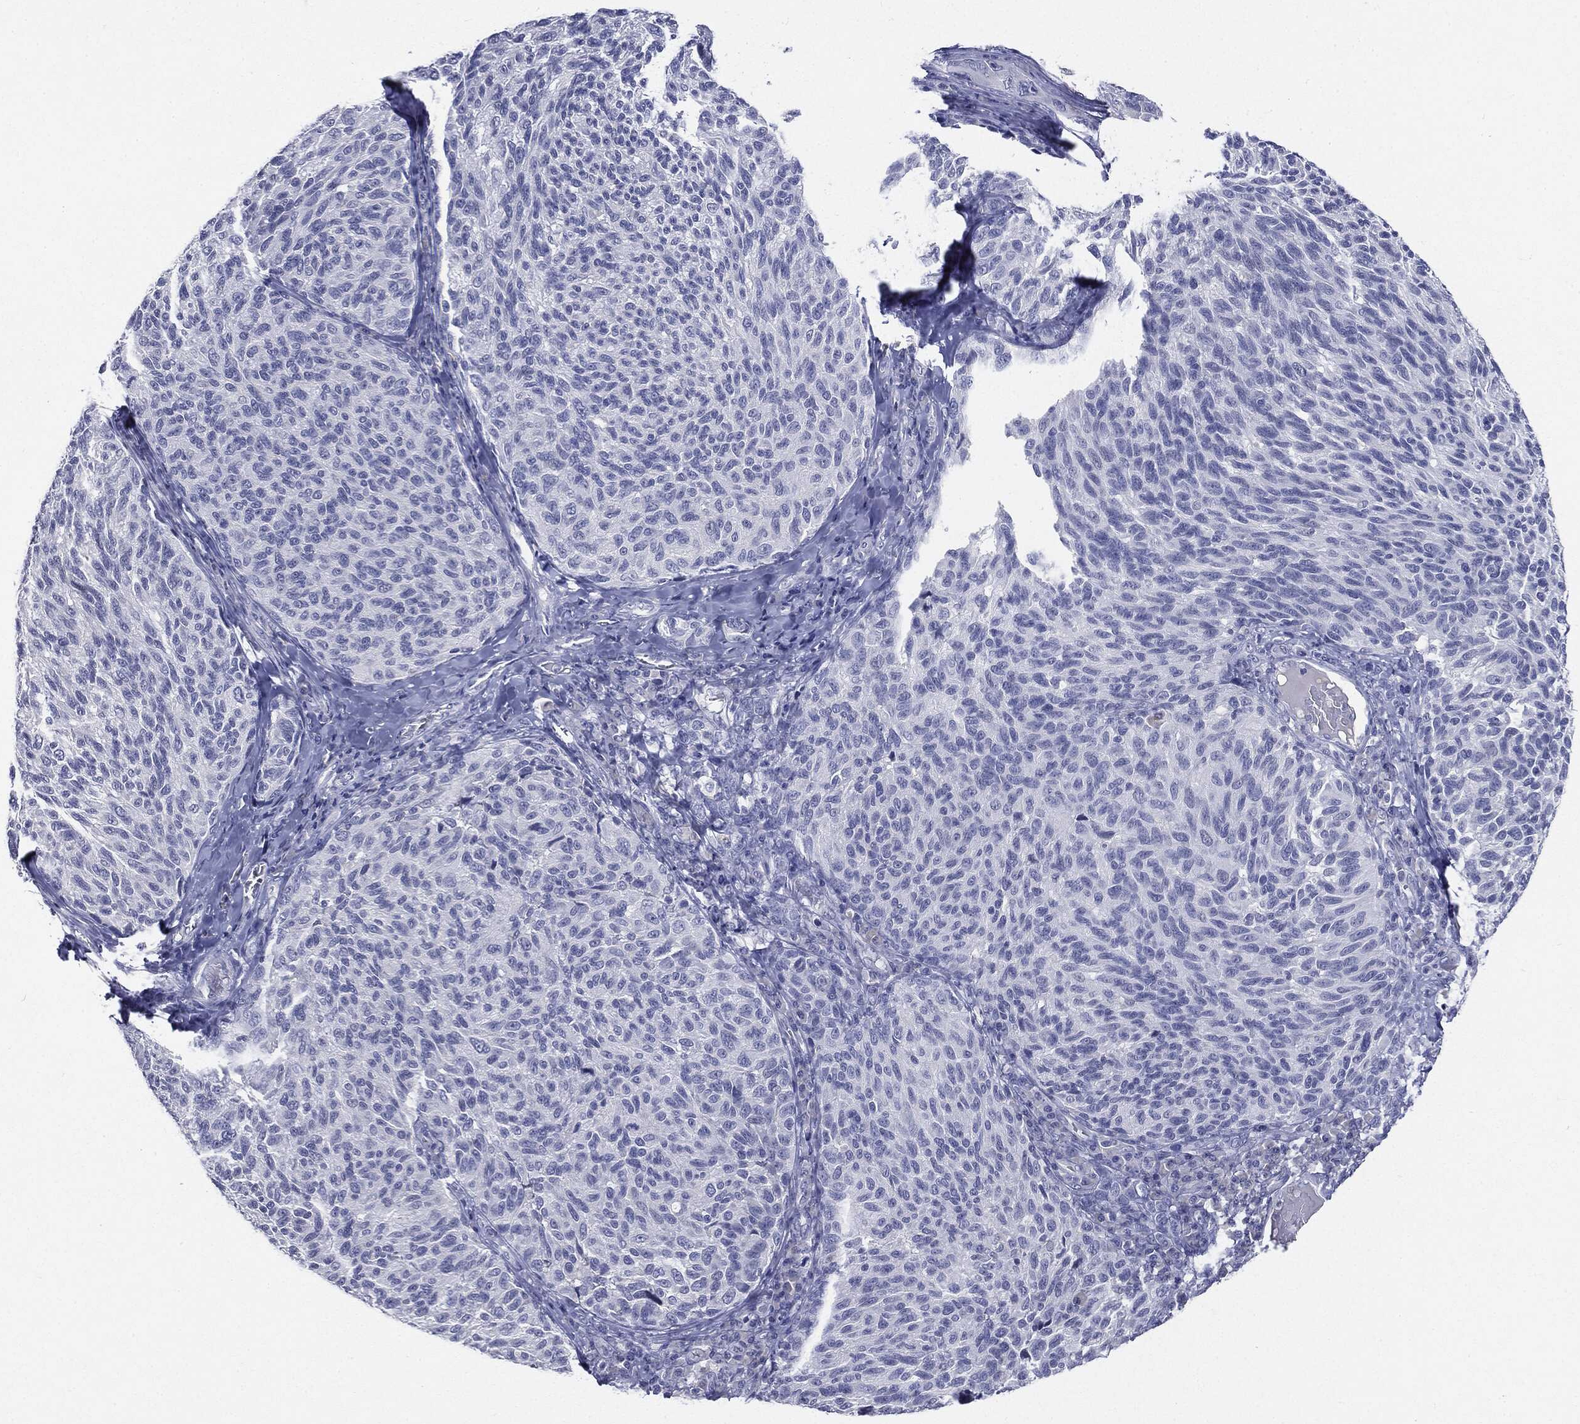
{"staining": {"intensity": "negative", "quantity": "none", "location": "none"}, "tissue": "melanoma", "cell_type": "Tumor cells", "image_type": "cancer", "snomed": [{"axis": "morphology", "description": "Malignant melanoma, NOS"}, {"axis": "topography", "description": "Skin"}], "caption": "The immunohistochemistry (IHC) photomicrograph has no significant positivity in tumor cells of melanoma tissue.", "gene": "CGB1", "patient": {"sex": "female", "age": 73}}